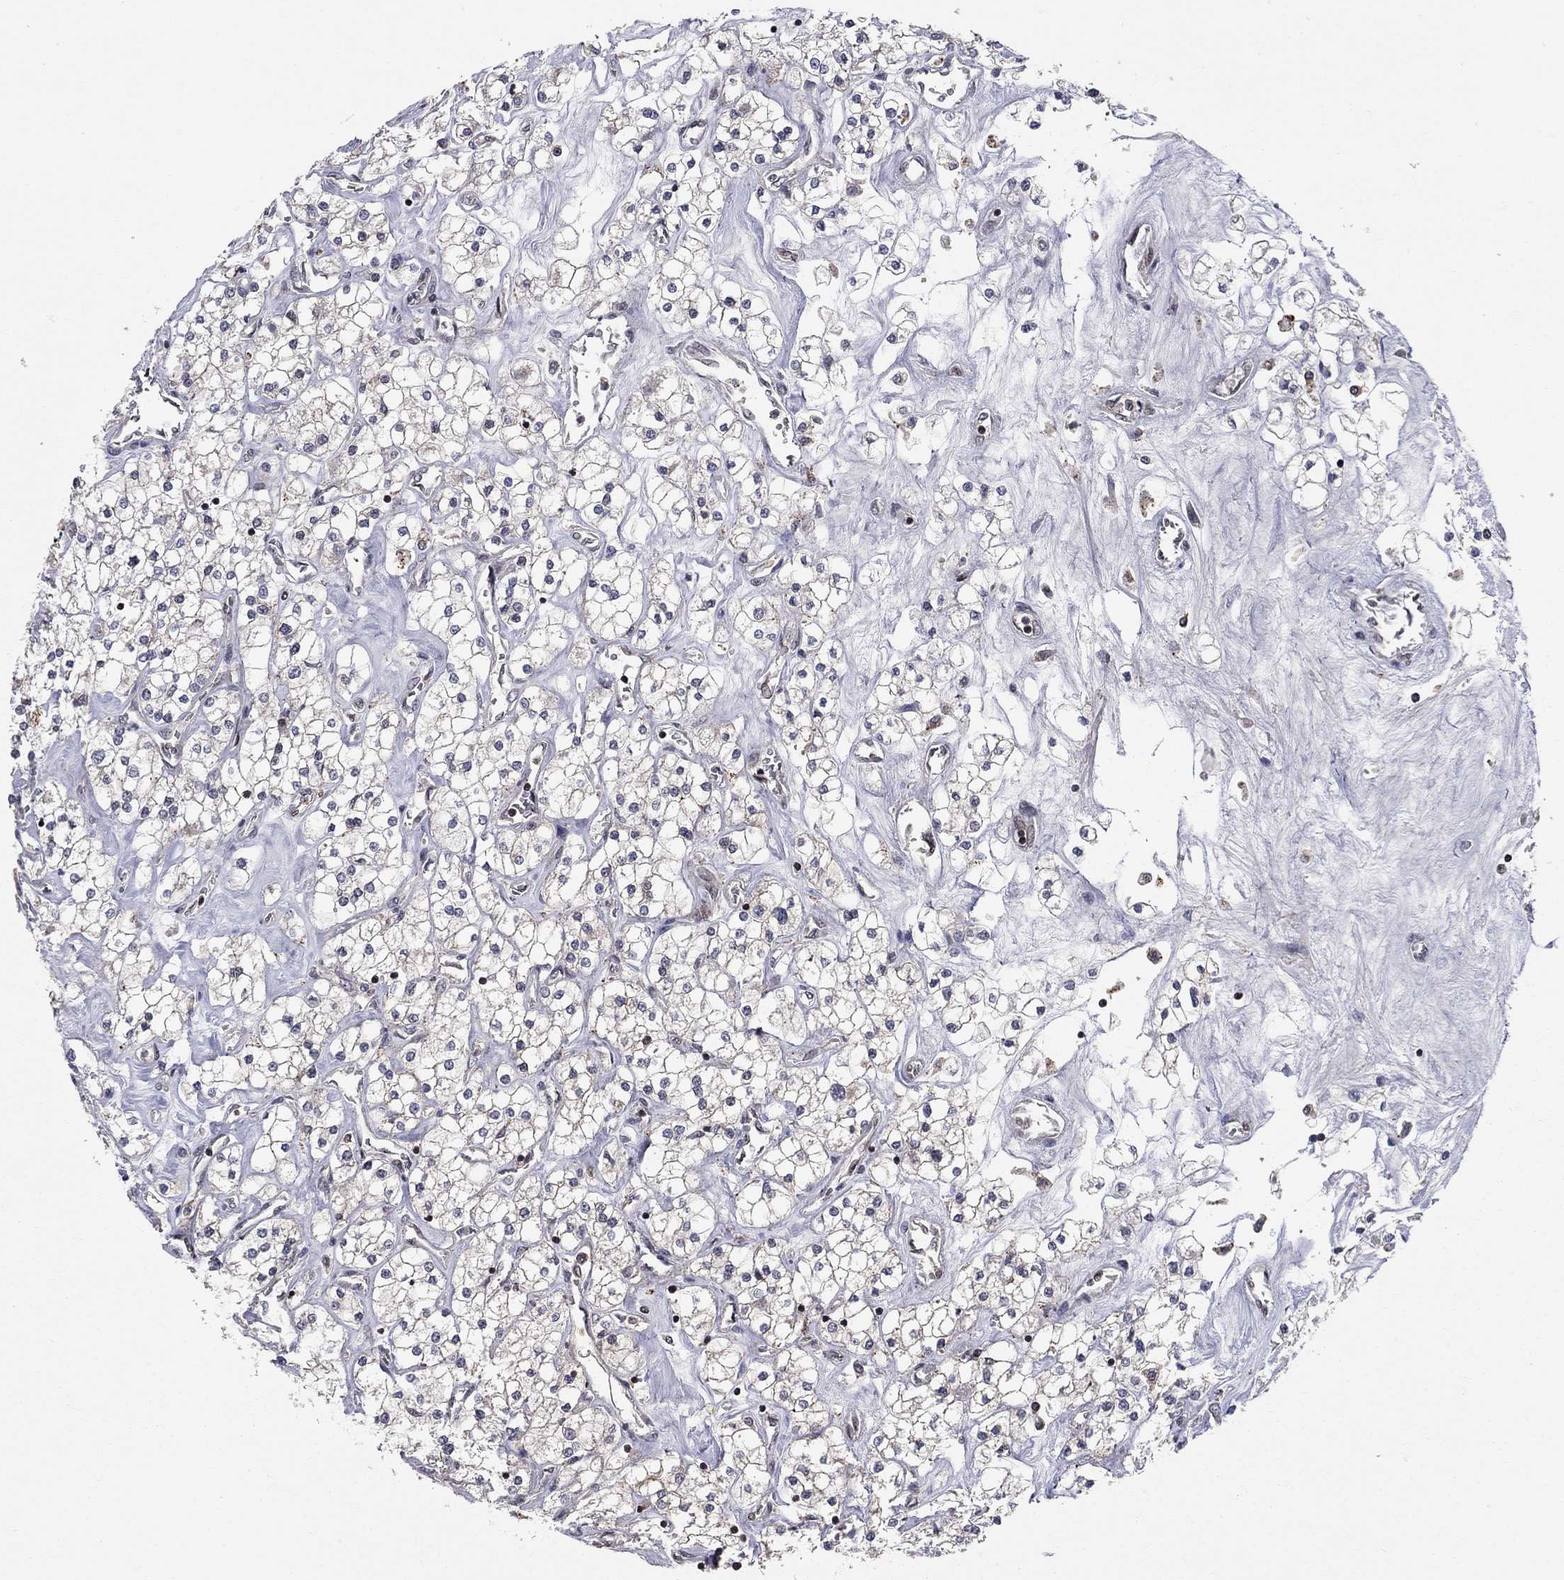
{"staining": {"intensity": "negative", "quantity": "none", "location": "none"}, "tissue": "renal cancer", "cell_type": "Tumor cells", "image_type": "cancer", "snomed": [{"axis": "morphology", "description": "Adenocarcinoma, NOS"}, {"axis": "topography", "description": "Kidney"}], "caption": "A high-resolution image shows immunohistochemistry staining of renal cancer (adenocarcinoma), which exhibits no significant positivity in tumor cells. Brightfield microscopy of immunohistochemistry (IHC) stained with DAB (3,3'-diaminobenzidine) (brown) and hematoxylin (blue), captured at high magnification.", "gene": "ERN2", "patient": {"sex": "male", "age": 80}}